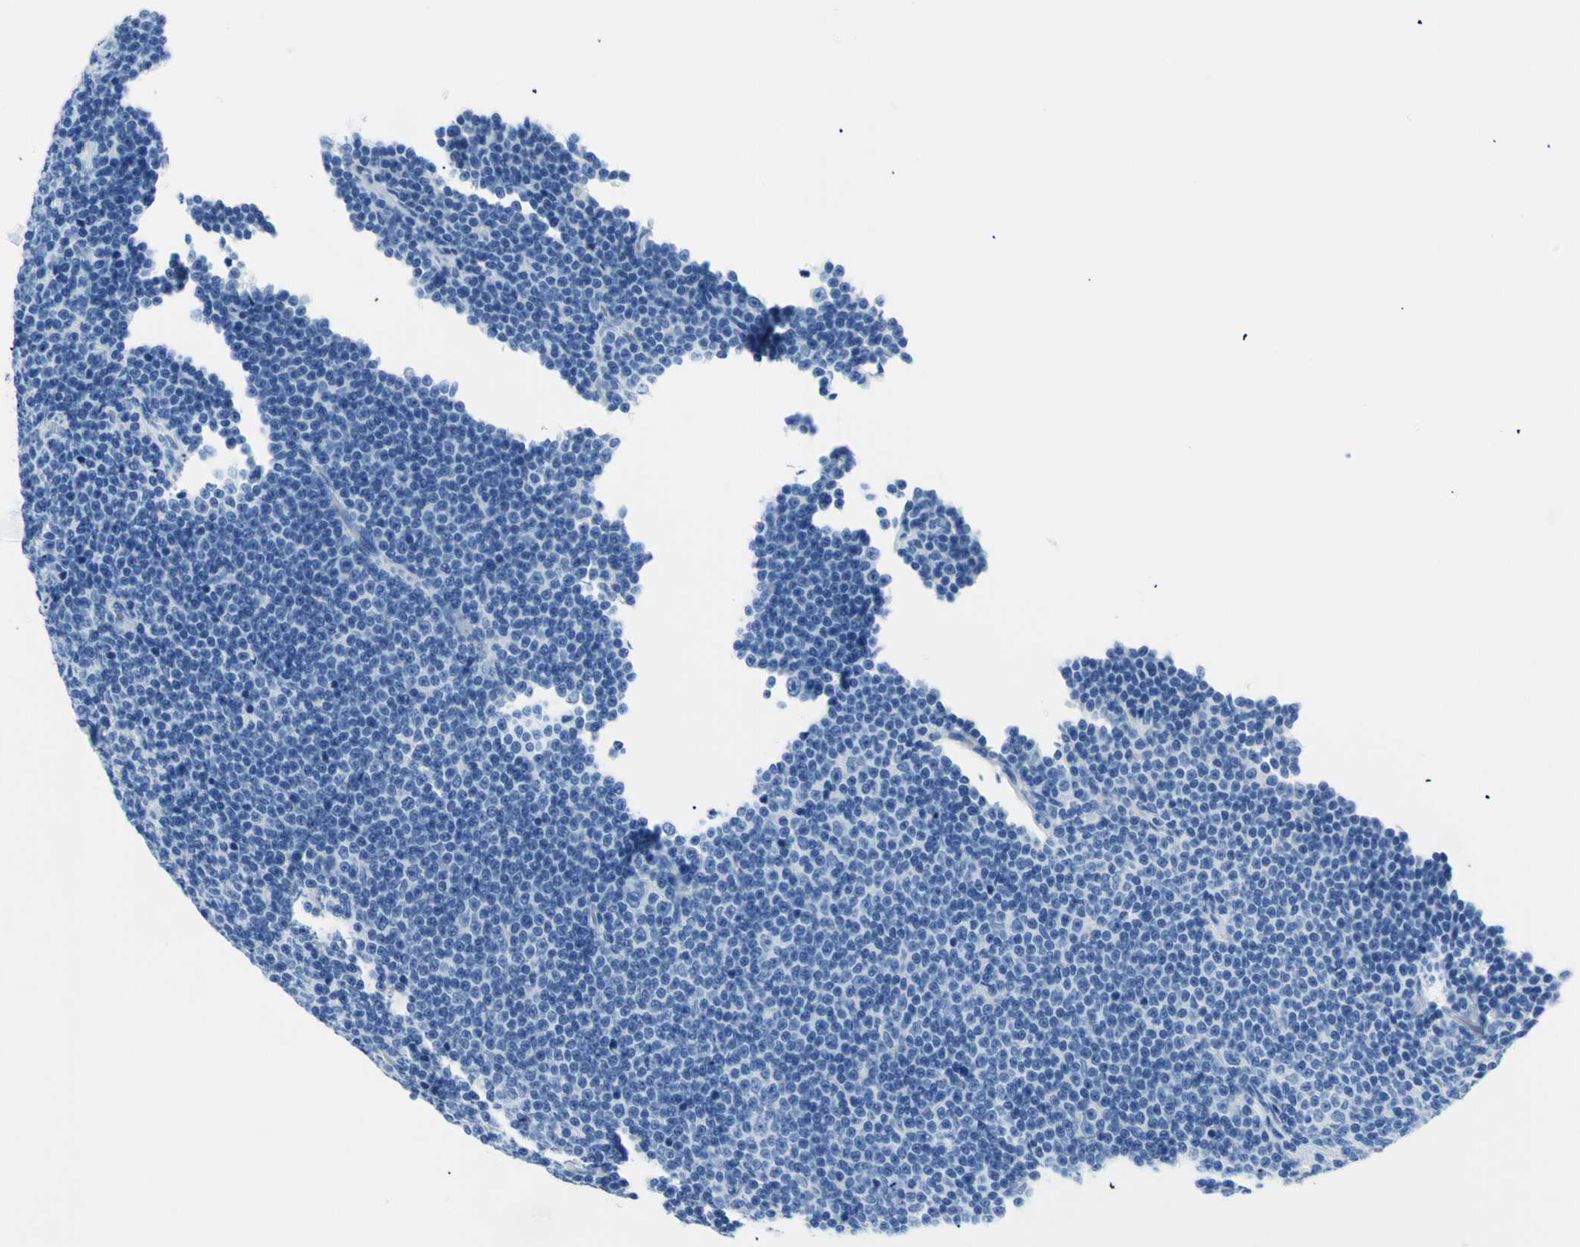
{"staining": {"intensity": "negative", "quantity": "none", "location": "none"}, "tissue": "lymphoma", "cell_type": "Tumor cells", "image_type": "cancer", "snomed": [{"axis": "morphology", "description": "Malignant lymphoma, non-Hodgkin's type, Low grade"}, {"axis": "topography", "description": "Lymph node"}], "caption": "This is an IHC image of human low-grade malignant lymphoma, non-Hodgkin's type. There is no positivity in tumor cells.", "gene": "MYH2", "patient": {"sex": "female", "age": 67}}